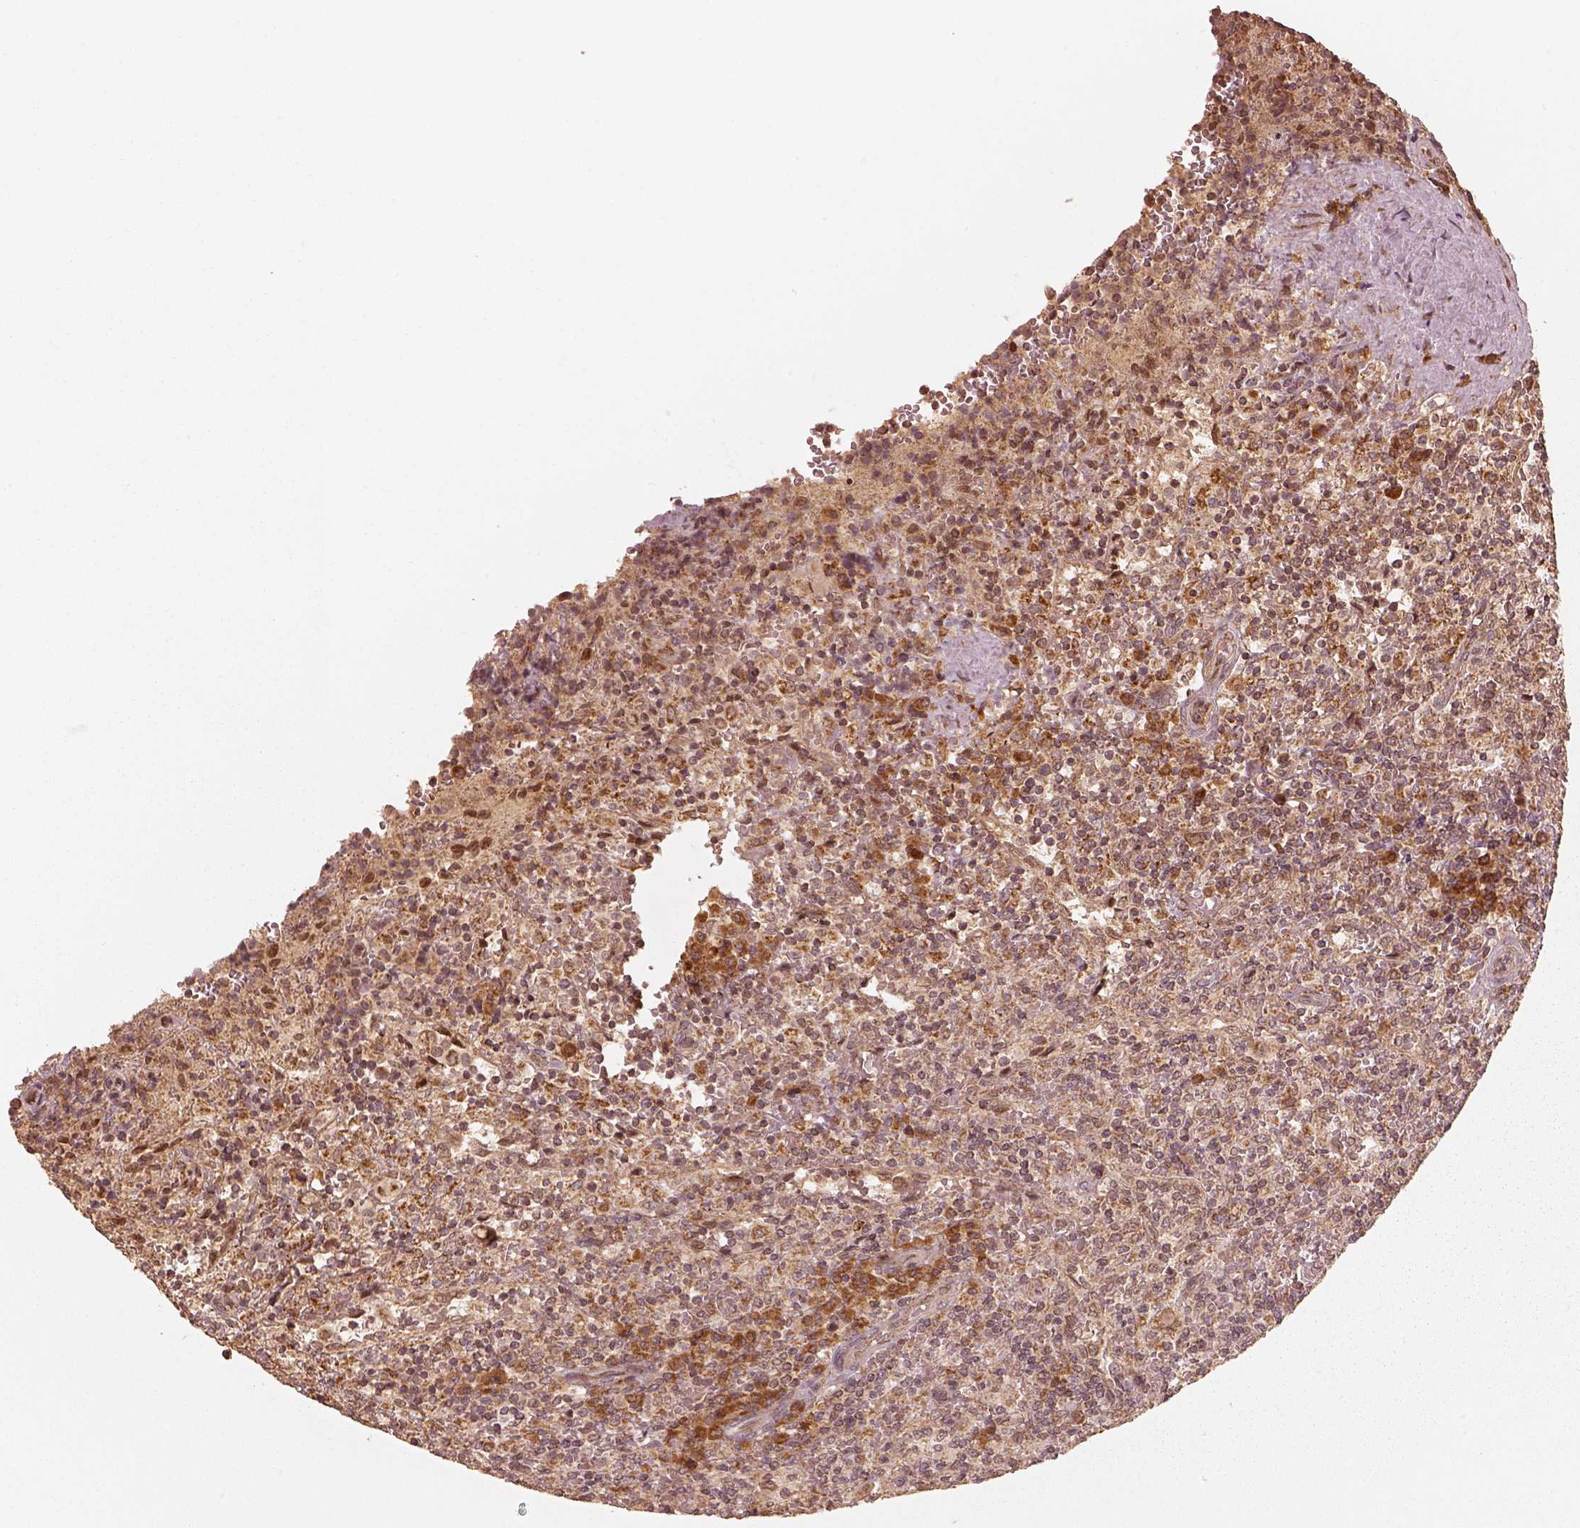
{"staining": {"intensity": "weak", "quantity": "25%-75%", "location": "cytoplasmic/membranous"}, "tissue": "lymphoma", "cell_type": "Tumor cells", "image_type": "cancer", "snomed": [{"axis": "morphology", "description": "Malignant lymphoma, non-Hodgkin's type, Low grade"}, {"axis": "topography", "description": "Spleen"}], "caption": "Human lymphoma stained with a protein marker demonstrates weak staining in tumor cells.", "gene": "DNAJC25", "patient": {"sex": "male", "age": 62}}